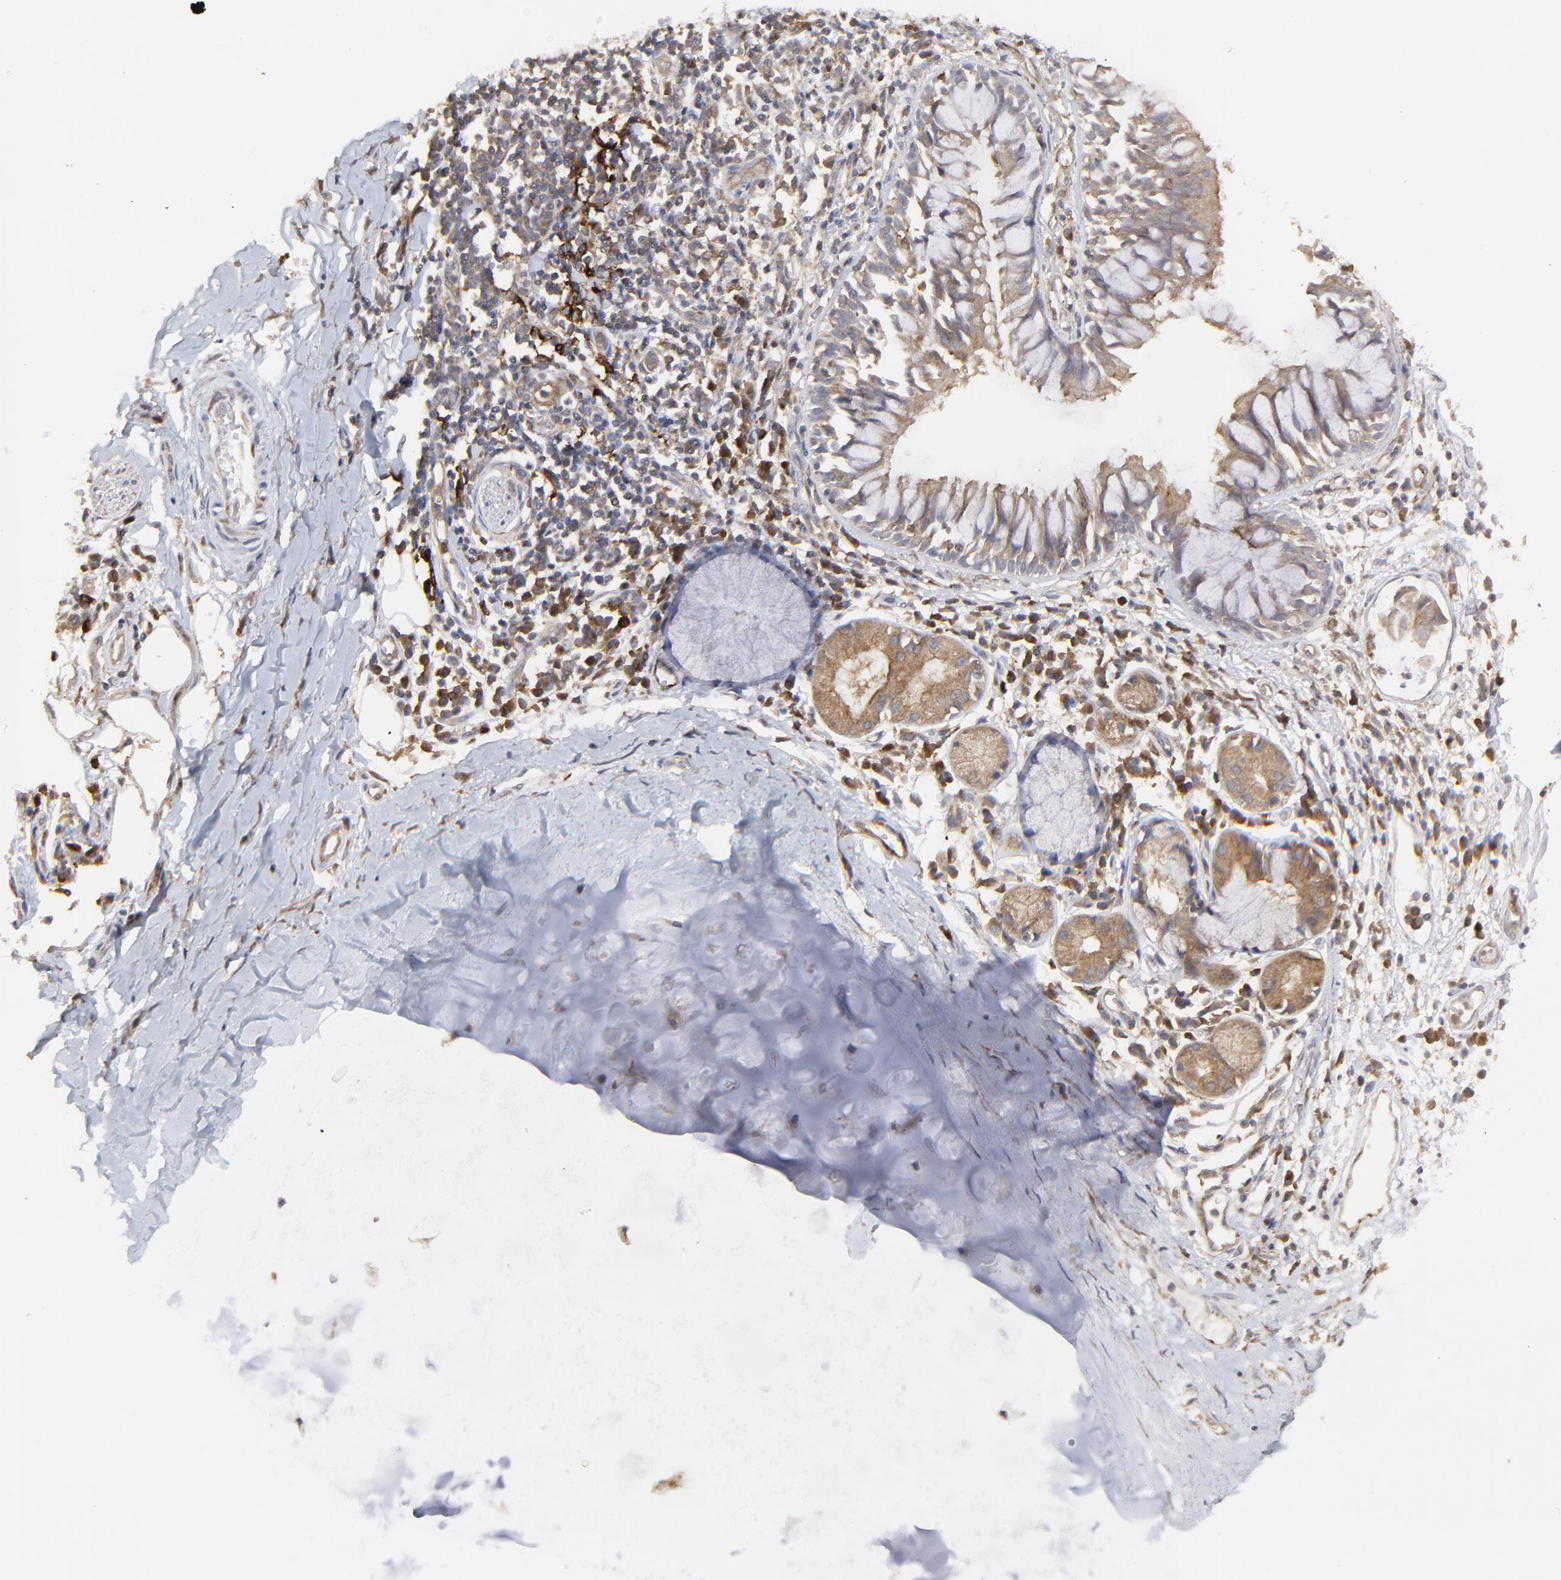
{"staining": {"intensity": "moderate", "quantity": "25%-75%", "location": "cytoplasmic/membranous"}, "tissue": "adipose tissue", "cell_type": "Adipocytes", "image_type": "normal", "snomed": [{"axis": "morphology", "description": "Normal tissue, NOS"}, {"axis": "morphology", "description": "Adenocarcinoma, NOS"}, {"axis": "topography", "description": "Cartilage tissue"}, {"axis": "topography", "description": "Bronchus"}, {"axis": "topography", "description": "Lung"}], "caption": "This micrograph shows IHC staining of benign adipose tissue, with medium moderate cytoplasmic/membranous positivity in approximately 25%-75% of adipocytes.", "gene": "RAB9A", "patient": {"sex": "female", "age": 67}}